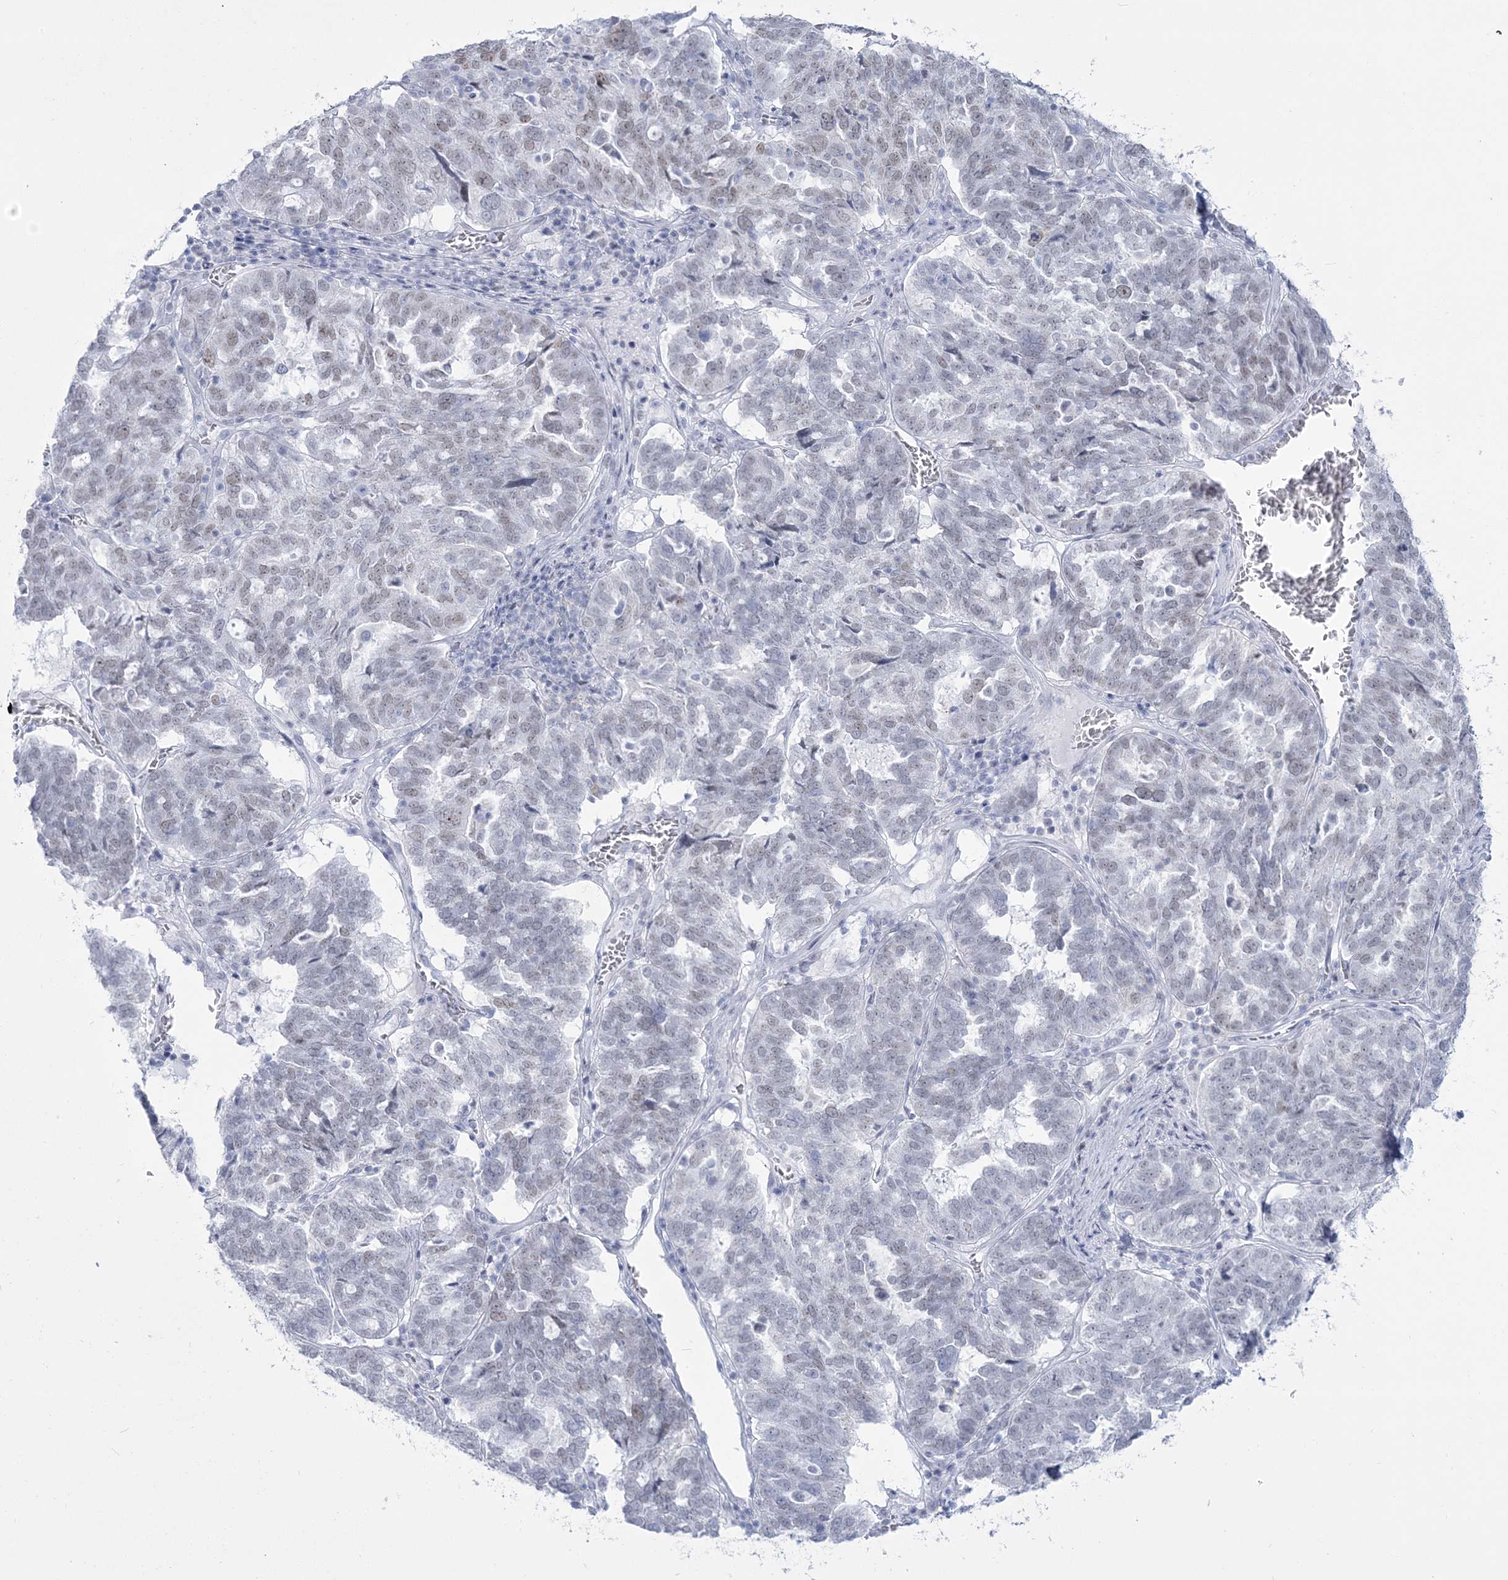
{"staining": {"intensity": "weak", "quantity": "<25%", "location": "nuclear"}, "tissue": "ovarian cancer", "cell_type": "Tumor cells", "image_type": "cancer", "snomed": [{"axis": "morphology", "description": "Cystadenocarcinoma, serous, NOS"}, {"axis": "topography", "description": "Ovary"}], "caption": "Protein analysis of serous cystadenocarcinoma (ovarian) shows no significant expression in tumor cells.", "gene": "ZNF843", "patient": {"sex": "female", "age": 59}}